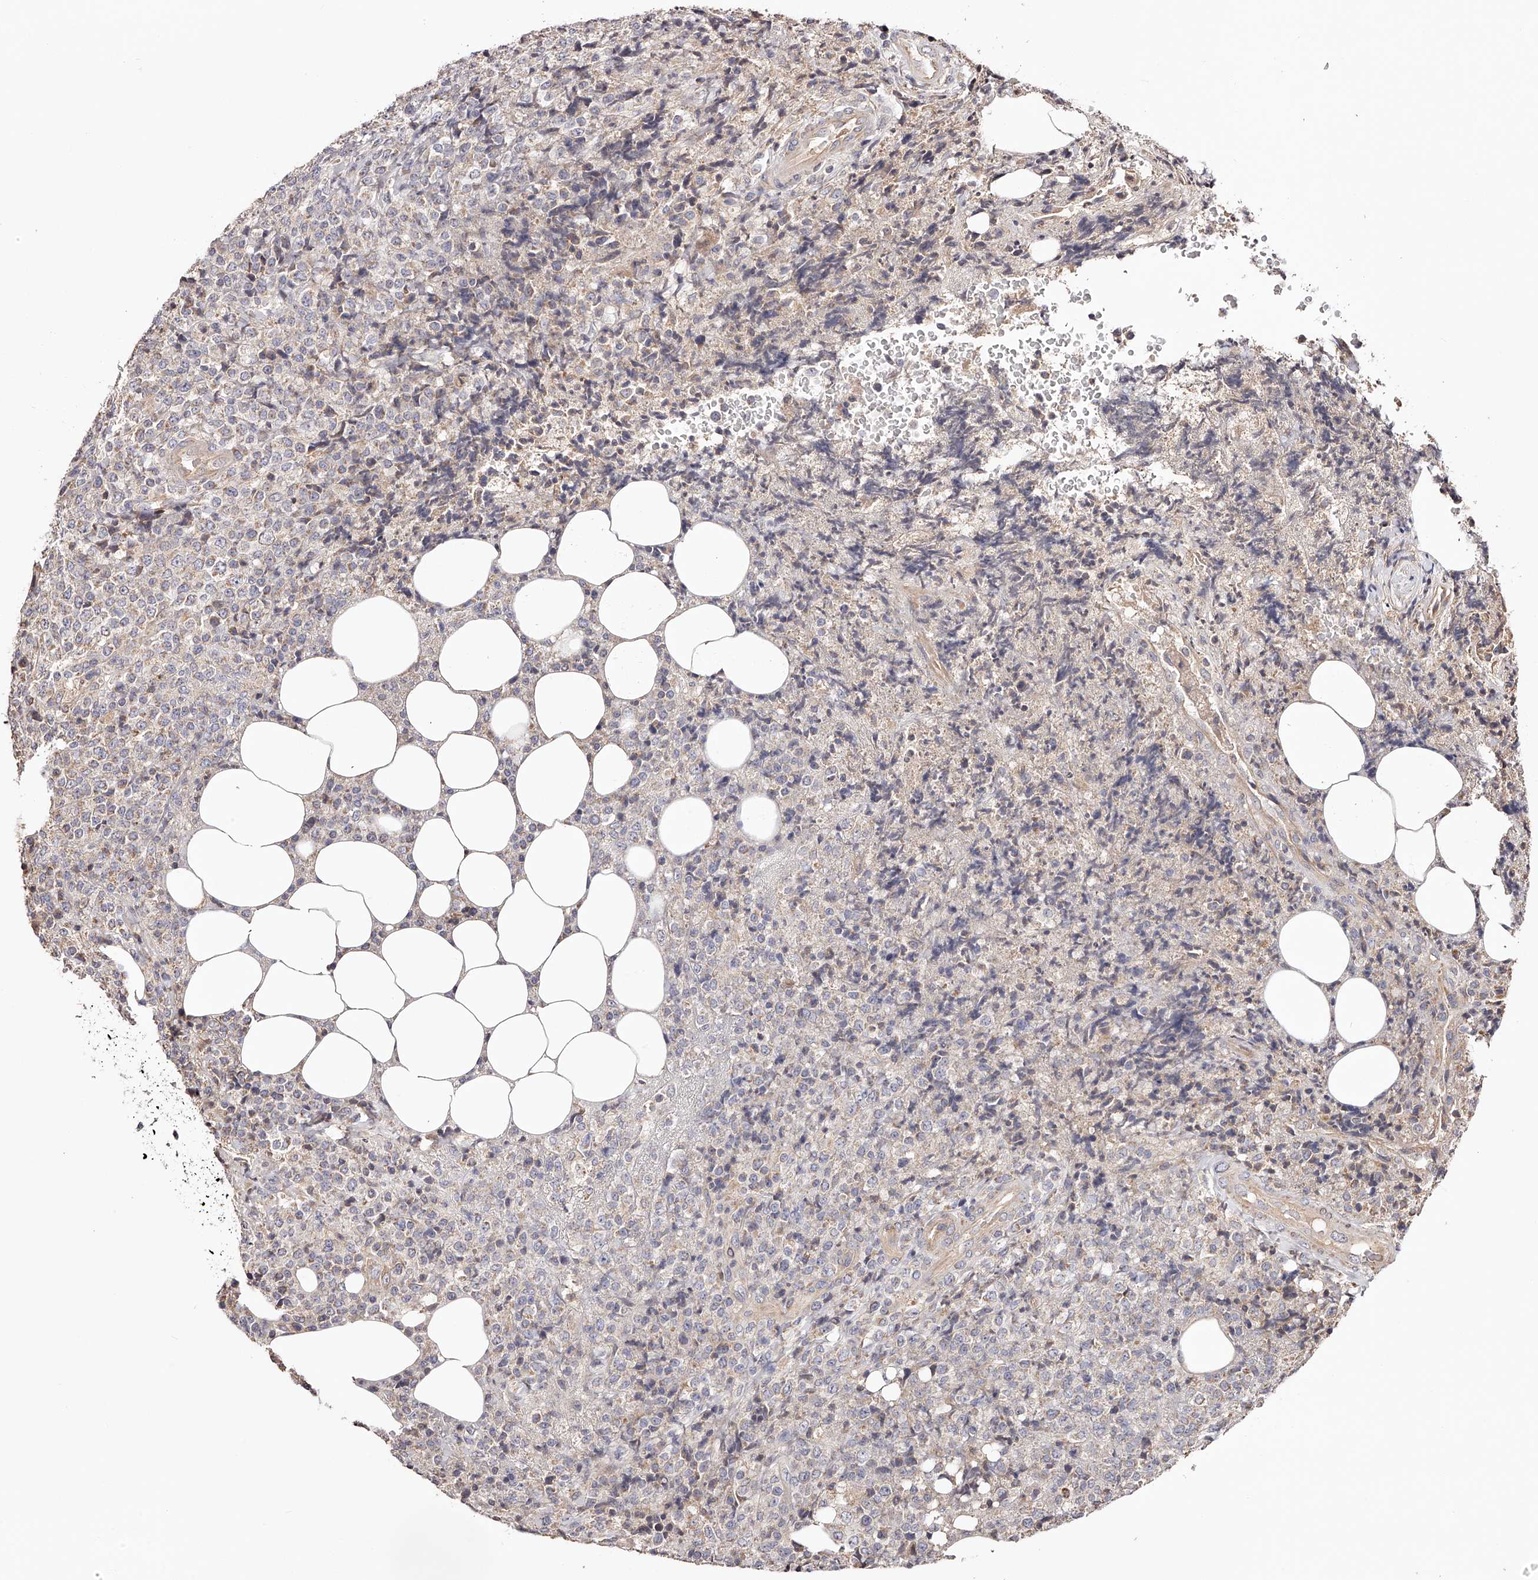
{"staining": {"intensity": "negative", "quantity": "none", "location": "none"}, "tissue": "lymphoma", "cell_type": "Tumor cells", "image_type": "cancer", "snomed": [{"axis": "morphology", "description": "Malignant lymphoma, non-Hodgkin's type, High grade"}, {"axis": "topography", "description": "Lymph node"}], "caption": "Immunohistochemistry (IHC) of high-grade malignant lymphoma, non-Hodgkin's type exhibits no expression in tumor cells. (Immunohistochemistry (IHC), brightfield microscopy, high magnification).", "gene": "USP21", "patient": {"sex": "male", "age": 13}}